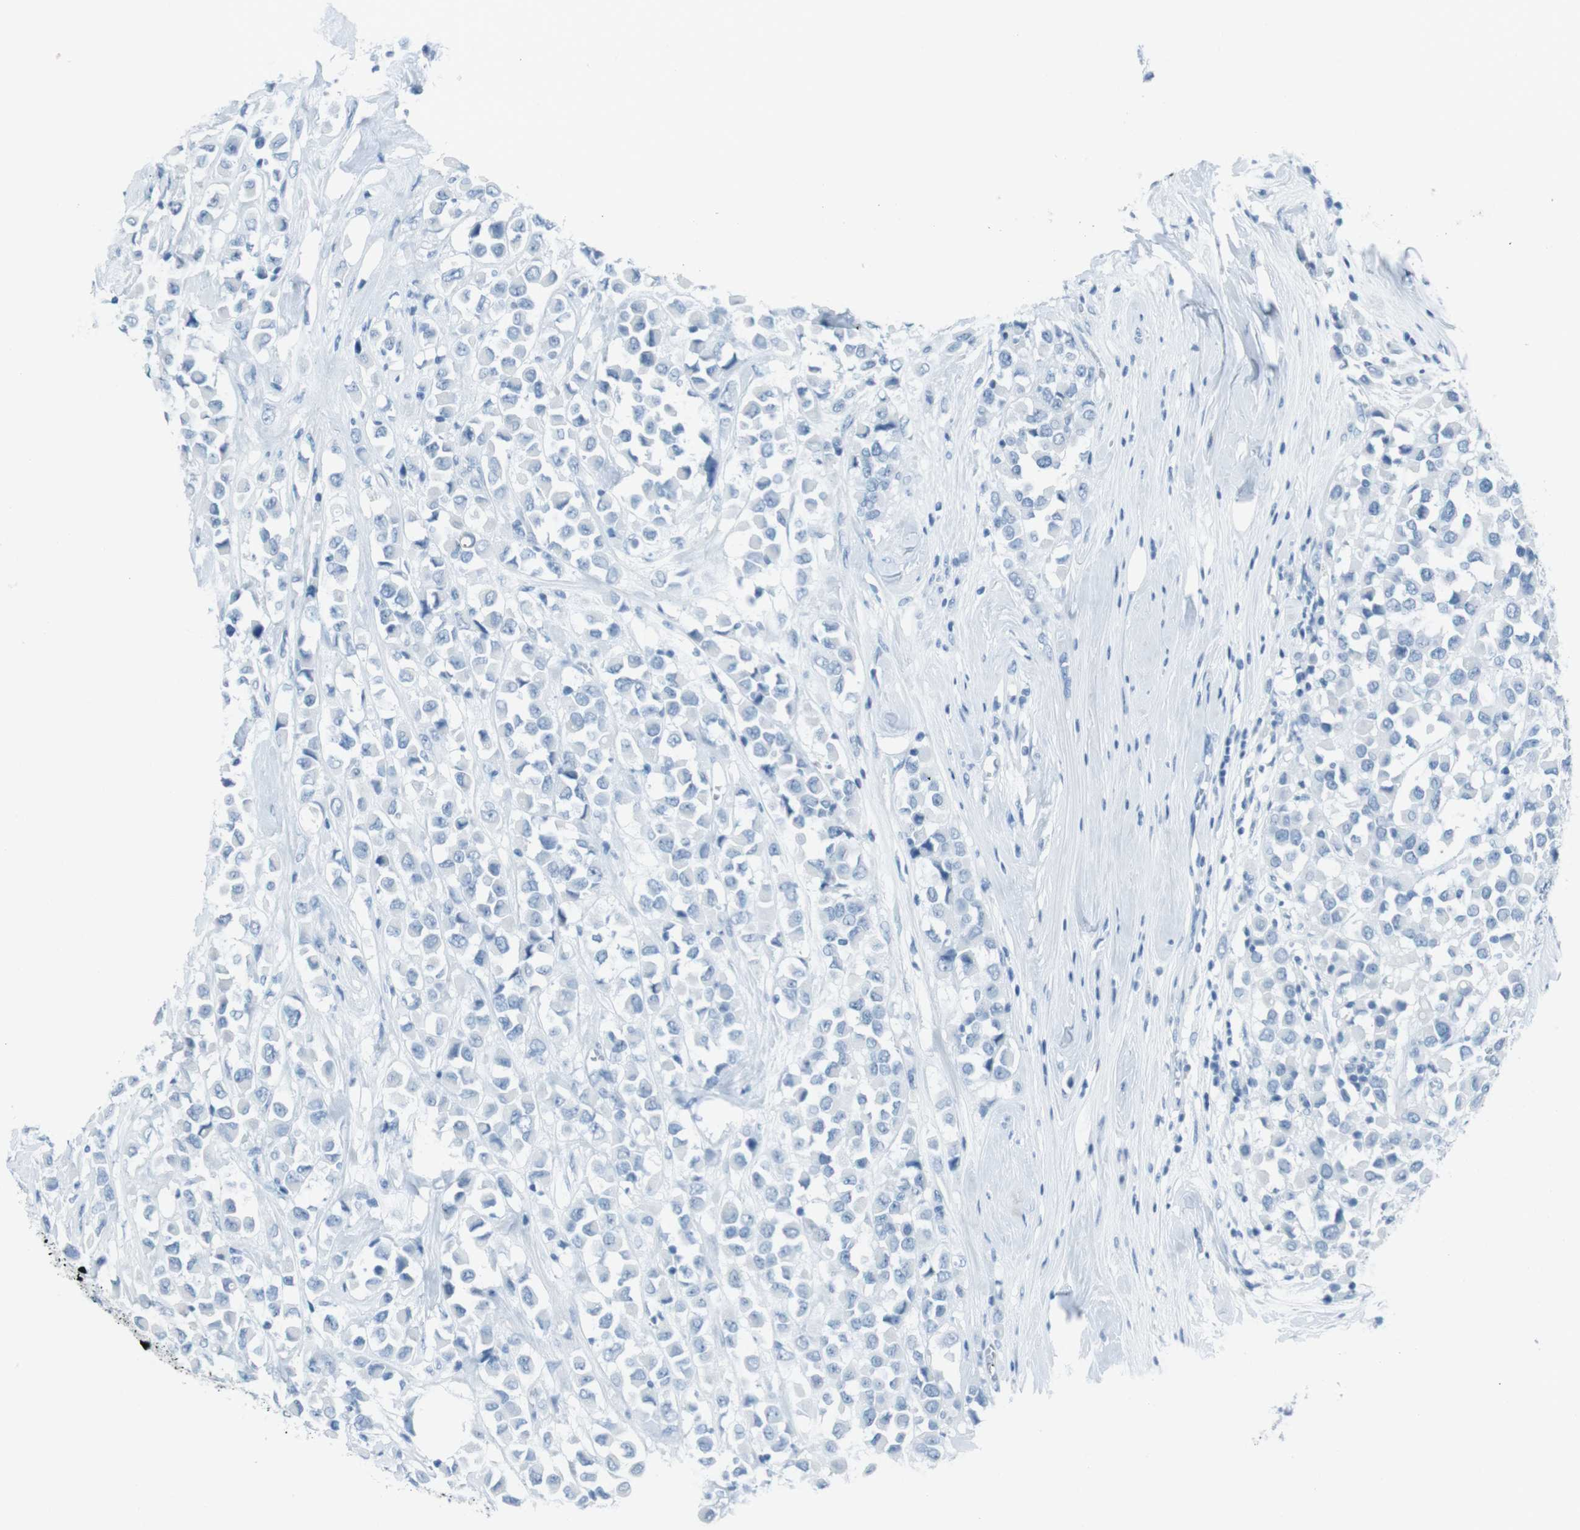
{"staining": {"intensity": "negative", "quantity": "none", "location": "none"}, "tissue": "breast cancer", "cell_type": "Tumor cells", "image_type": "cancer", "snomed": [{"axis": "morphology", "description": "Duct carcinoma"}, {"axis": "topography", "description": "Breast"}], "caption": "Protein analysis of intraductal carcinoma (breast) exhibits no significant expression in tumor cells.", "gene": "TMEM207", "patient": {"sex": "female", "age": 61}}